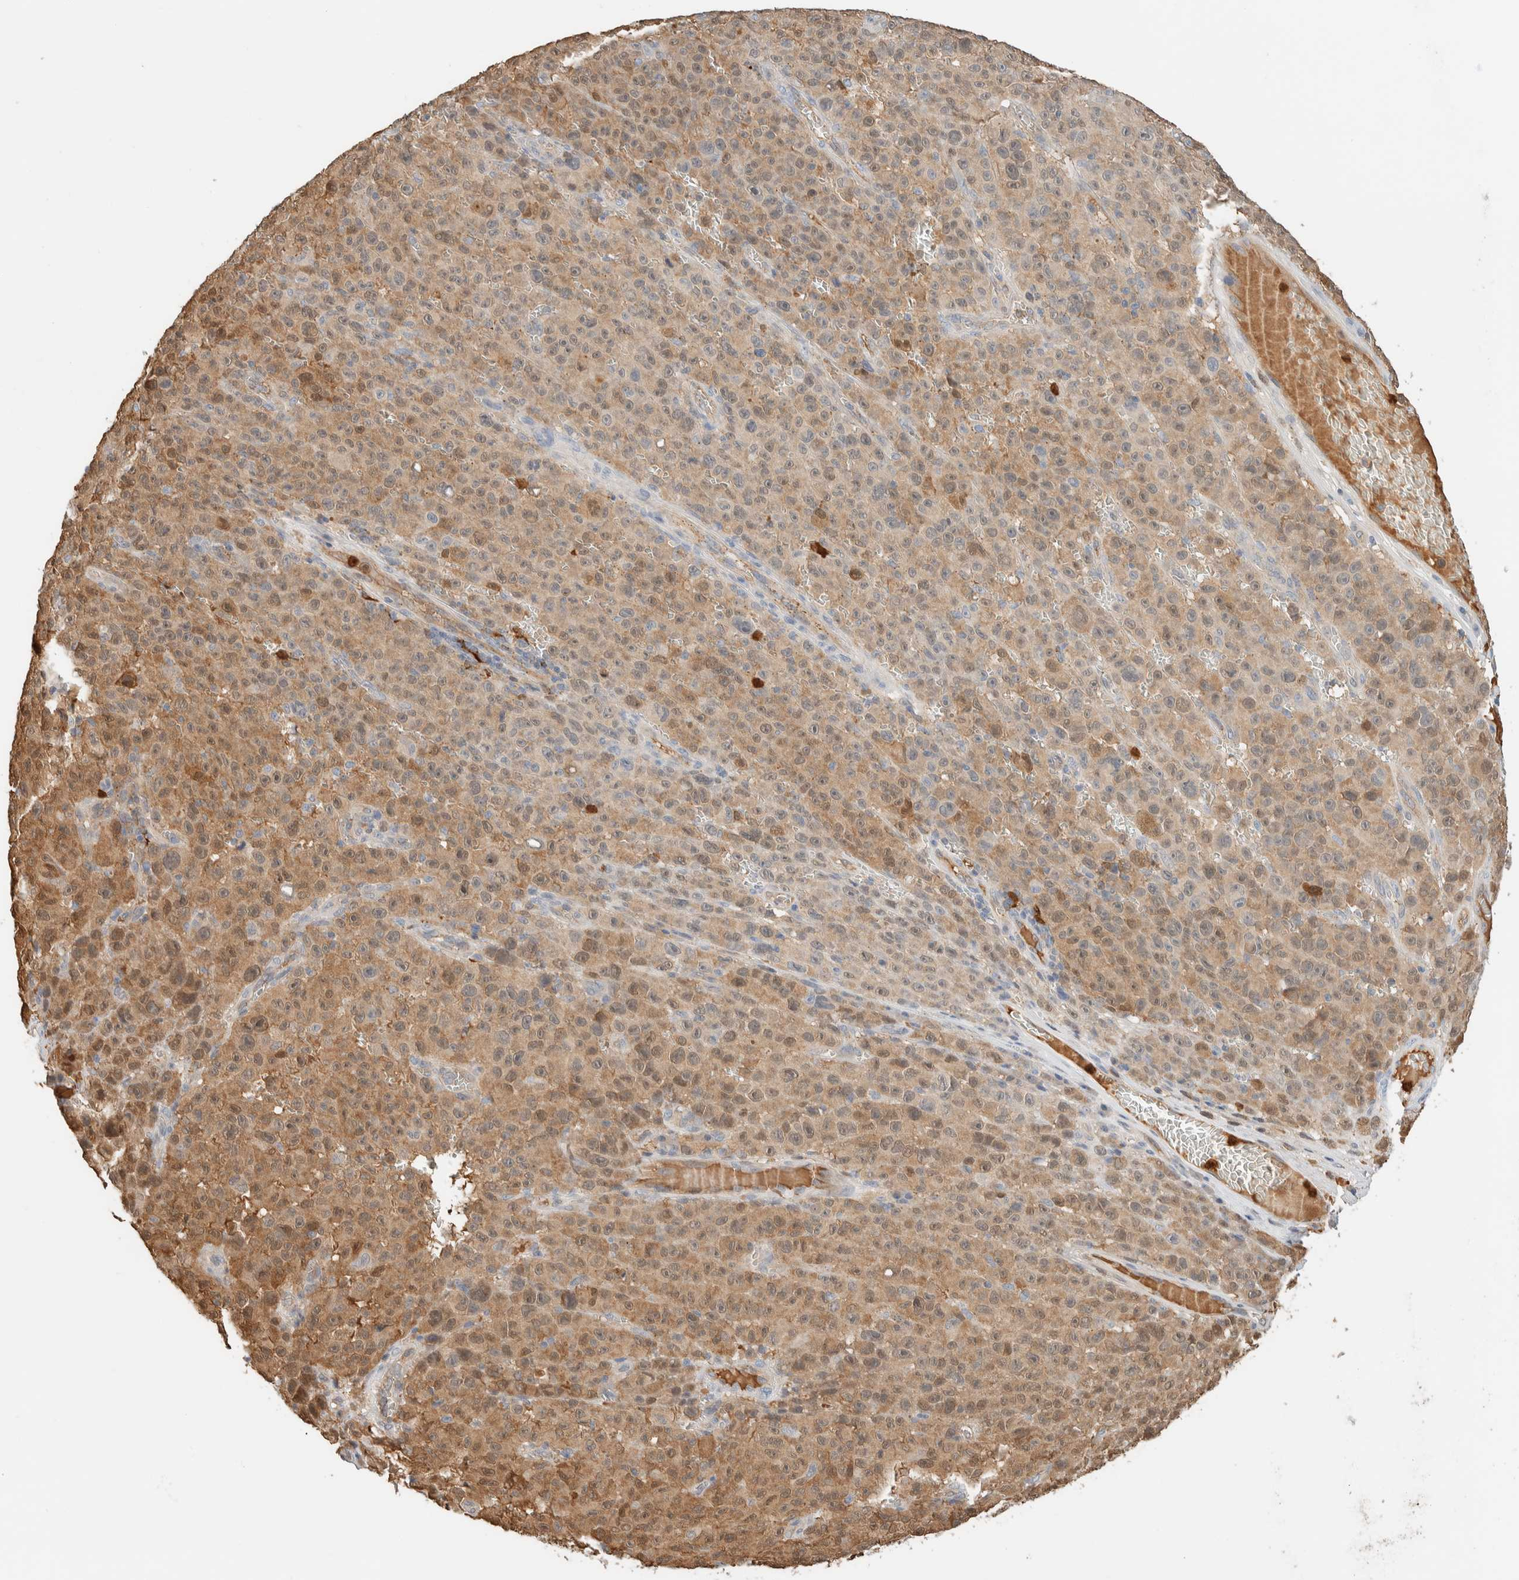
{"staining": {"intensity": "weak", "quantity": "25%-75%", "location": "cytoplasmic/membranous,nuclear"}, "tissue": "melanoma", "cell_type": "Tumor cells", "image_type": "cancer", "snomed": [{"axis": "morphology", "description": "Malignant melanoma, NOS"}, {"axis": "topography", "description": "Skin"}], "caption": "DAB (3,3'-diaminobenzidine) immunohistochemical staining of human melanoma shows weak cytoplasmic/membranous and nuclear protein positivity in approximately 25%-75% of tumor cells.", "gene": "SETD4", "patient": {"sex": "female", "age": 82}}